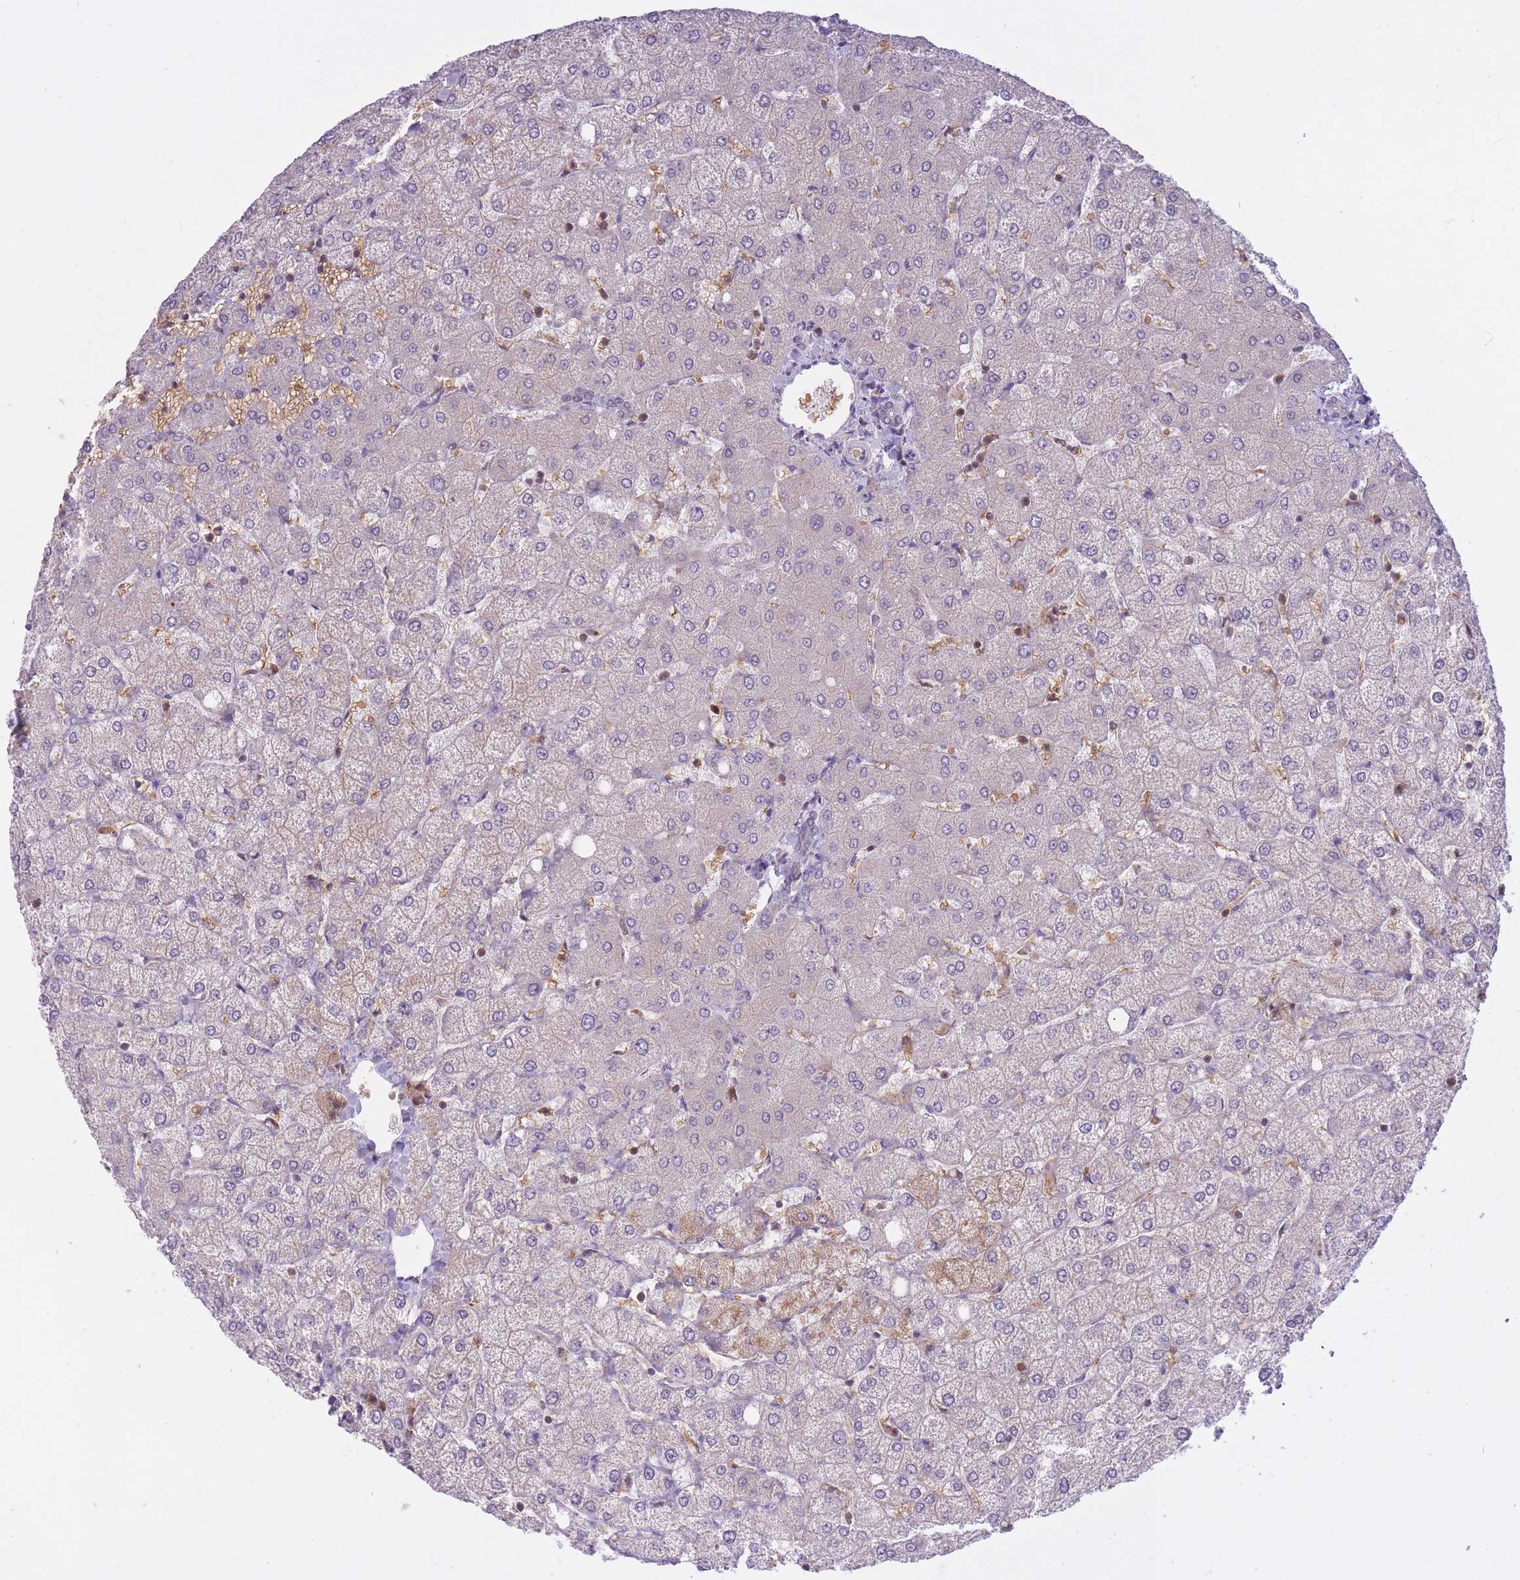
{"staining": {"intensity": "negative", "quantity": "none", "location": "none"}, "tissue": "liver", "cell_type": "Cholangiocytes", "image_type": "normal", "snomed": [{"axis": "morphology", "description": "Normal tissue, NOS"}, {"axis": "topography", "description": "Liver"}], "caption": "Micrograph shows no significant protein positivity in cholangiocytes of unremarkable liver. Nuclei are stained in blue.", "gene": "CXorf38", "patient": {"sex": "female", "age": 54}}